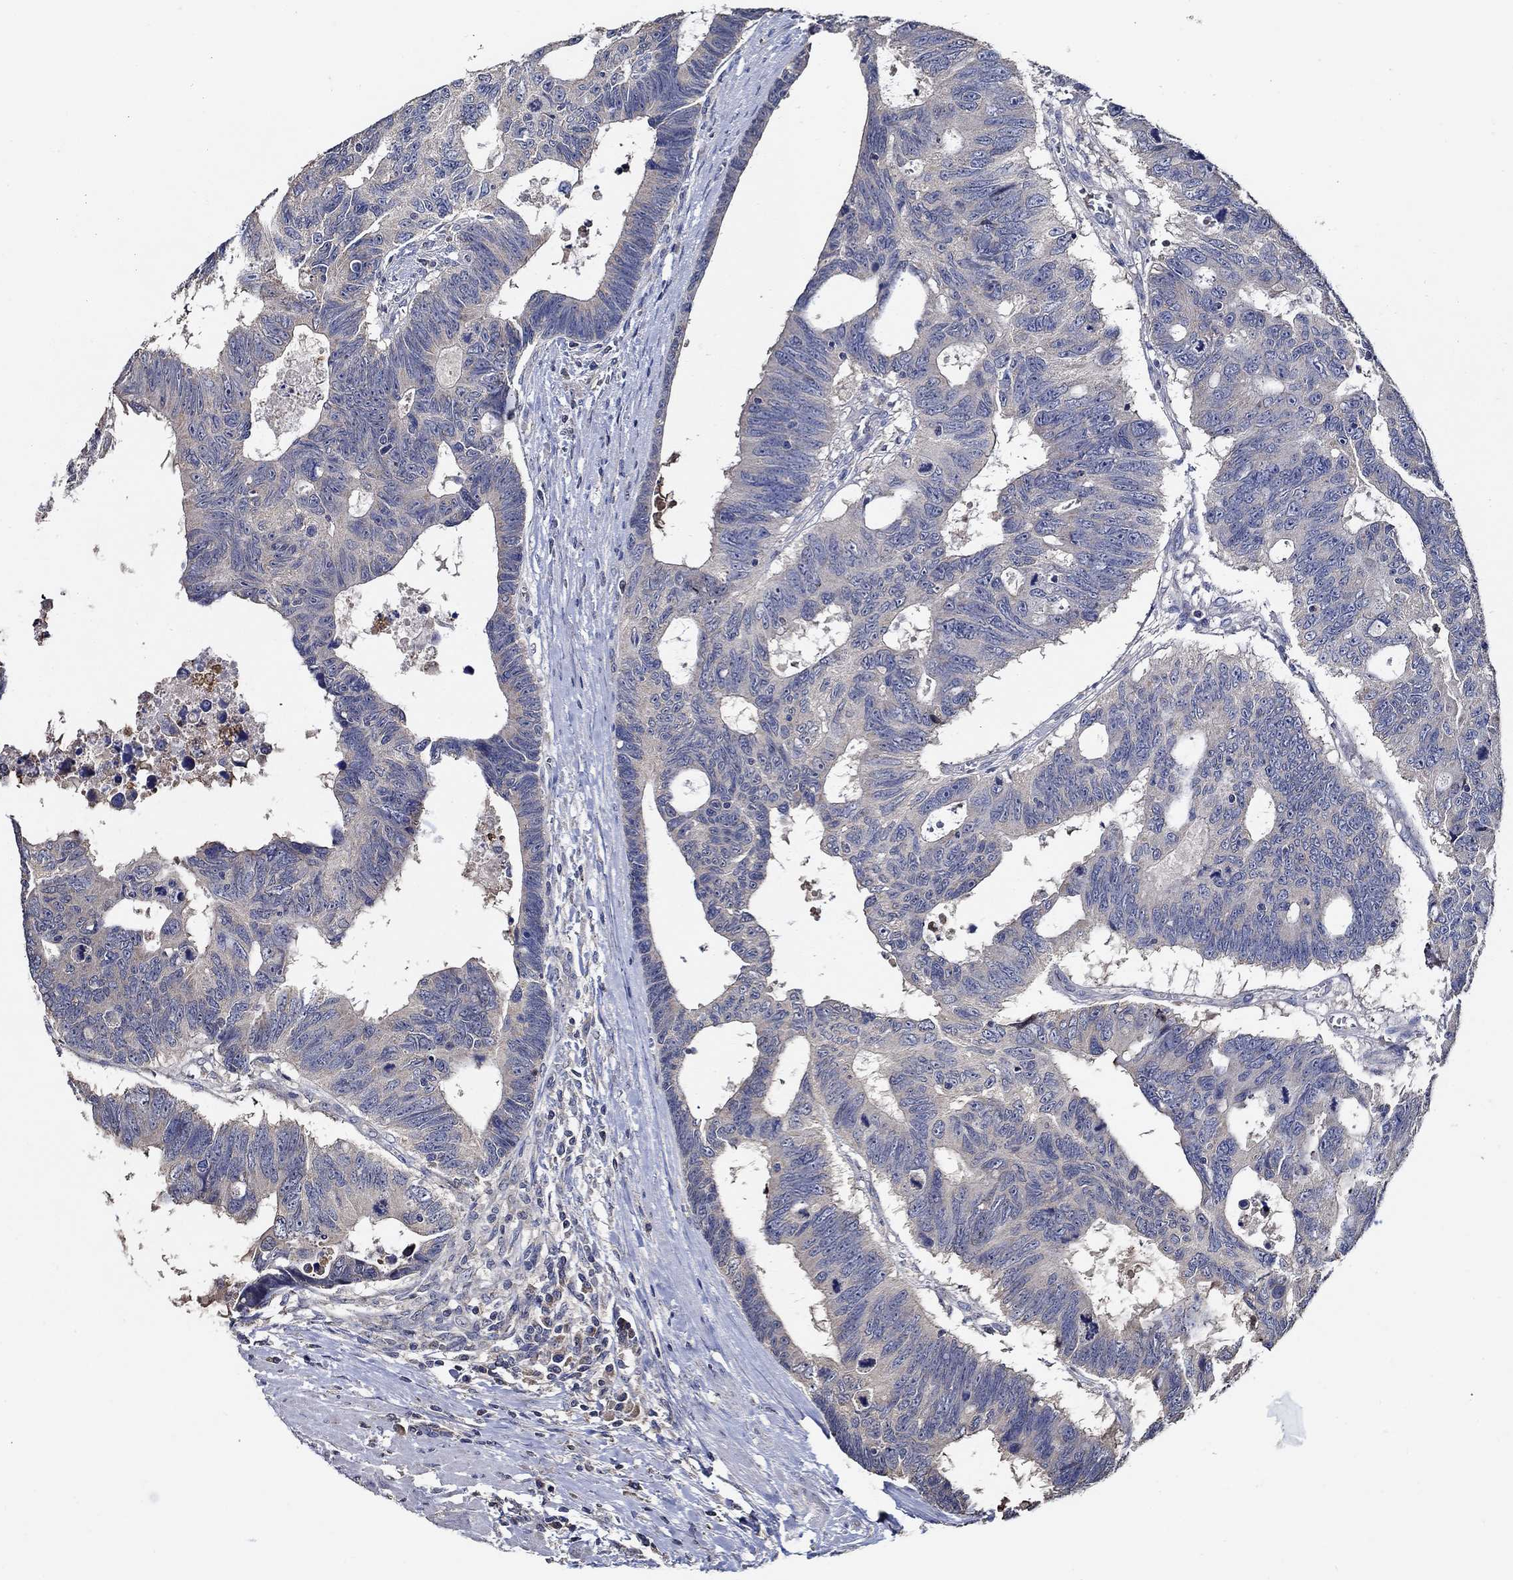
{"staining": {"intensity": "negative", "quantity": "none", "location": "none"}, "tissue": "colorectal cancer", "cell_type": "Tumor cells", "image_type": "cancer", "snomed": [{"axis": "morphology", "description": "Adenocarcinoma, NOS"}, {"axis": "topography", "description": "Colon"}], "caption": "Tumor cells show no significant staining in colorectal cancer. (Stains: DAB (3,3'-diaminobenzidine) immunohistochemistry with hematoxylin counter stain, Microscopy: brightfield microscopy at high magnification).", "gene": "WDR53", "patient": {"sex": "female", "age": 77}}